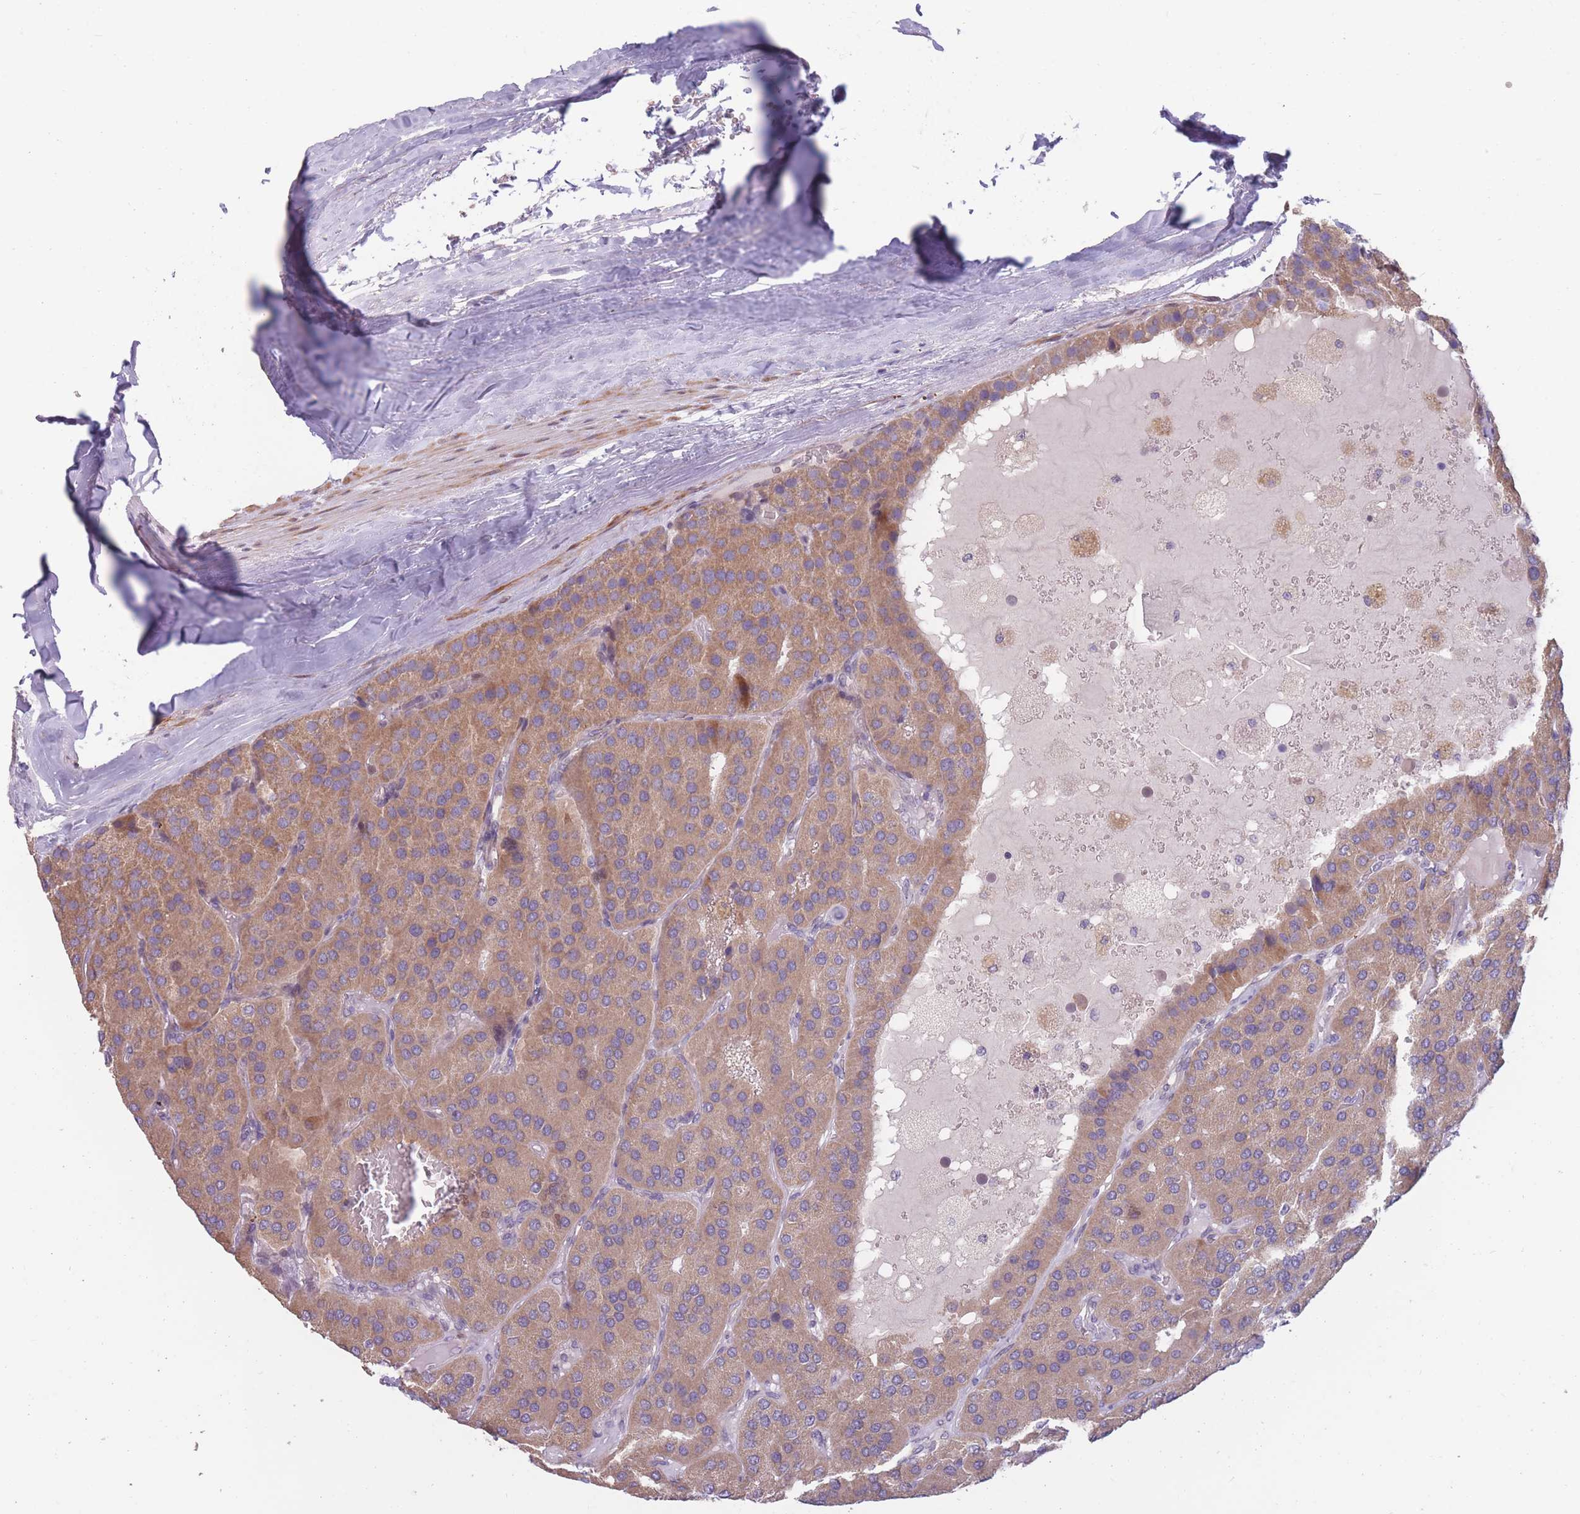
{"staining": {"intensity": "moderate", "quantity": ">75%", "location": "cytoplasmic/membranous"}, "tissue": "parathyroid gland", "cell_type": "Glandular cells", "image_type": "normal", "snomed": [{"axis": "morphology", "description": "Normal tissue, NOS"}, {"axis": "morphology", "description": "Adenoma, NOS"}, {"axis": "topography", "description": "Parathyroid gland"}], "caption": "The micrograph reveals staining of unremarkable parathyroid gland, revealing moderate cytoplasmic/membranous protein positivity (brown color) within glandular cells.", "gene": "CCNQ", "patient": {"sex": "female", "age": 86}}